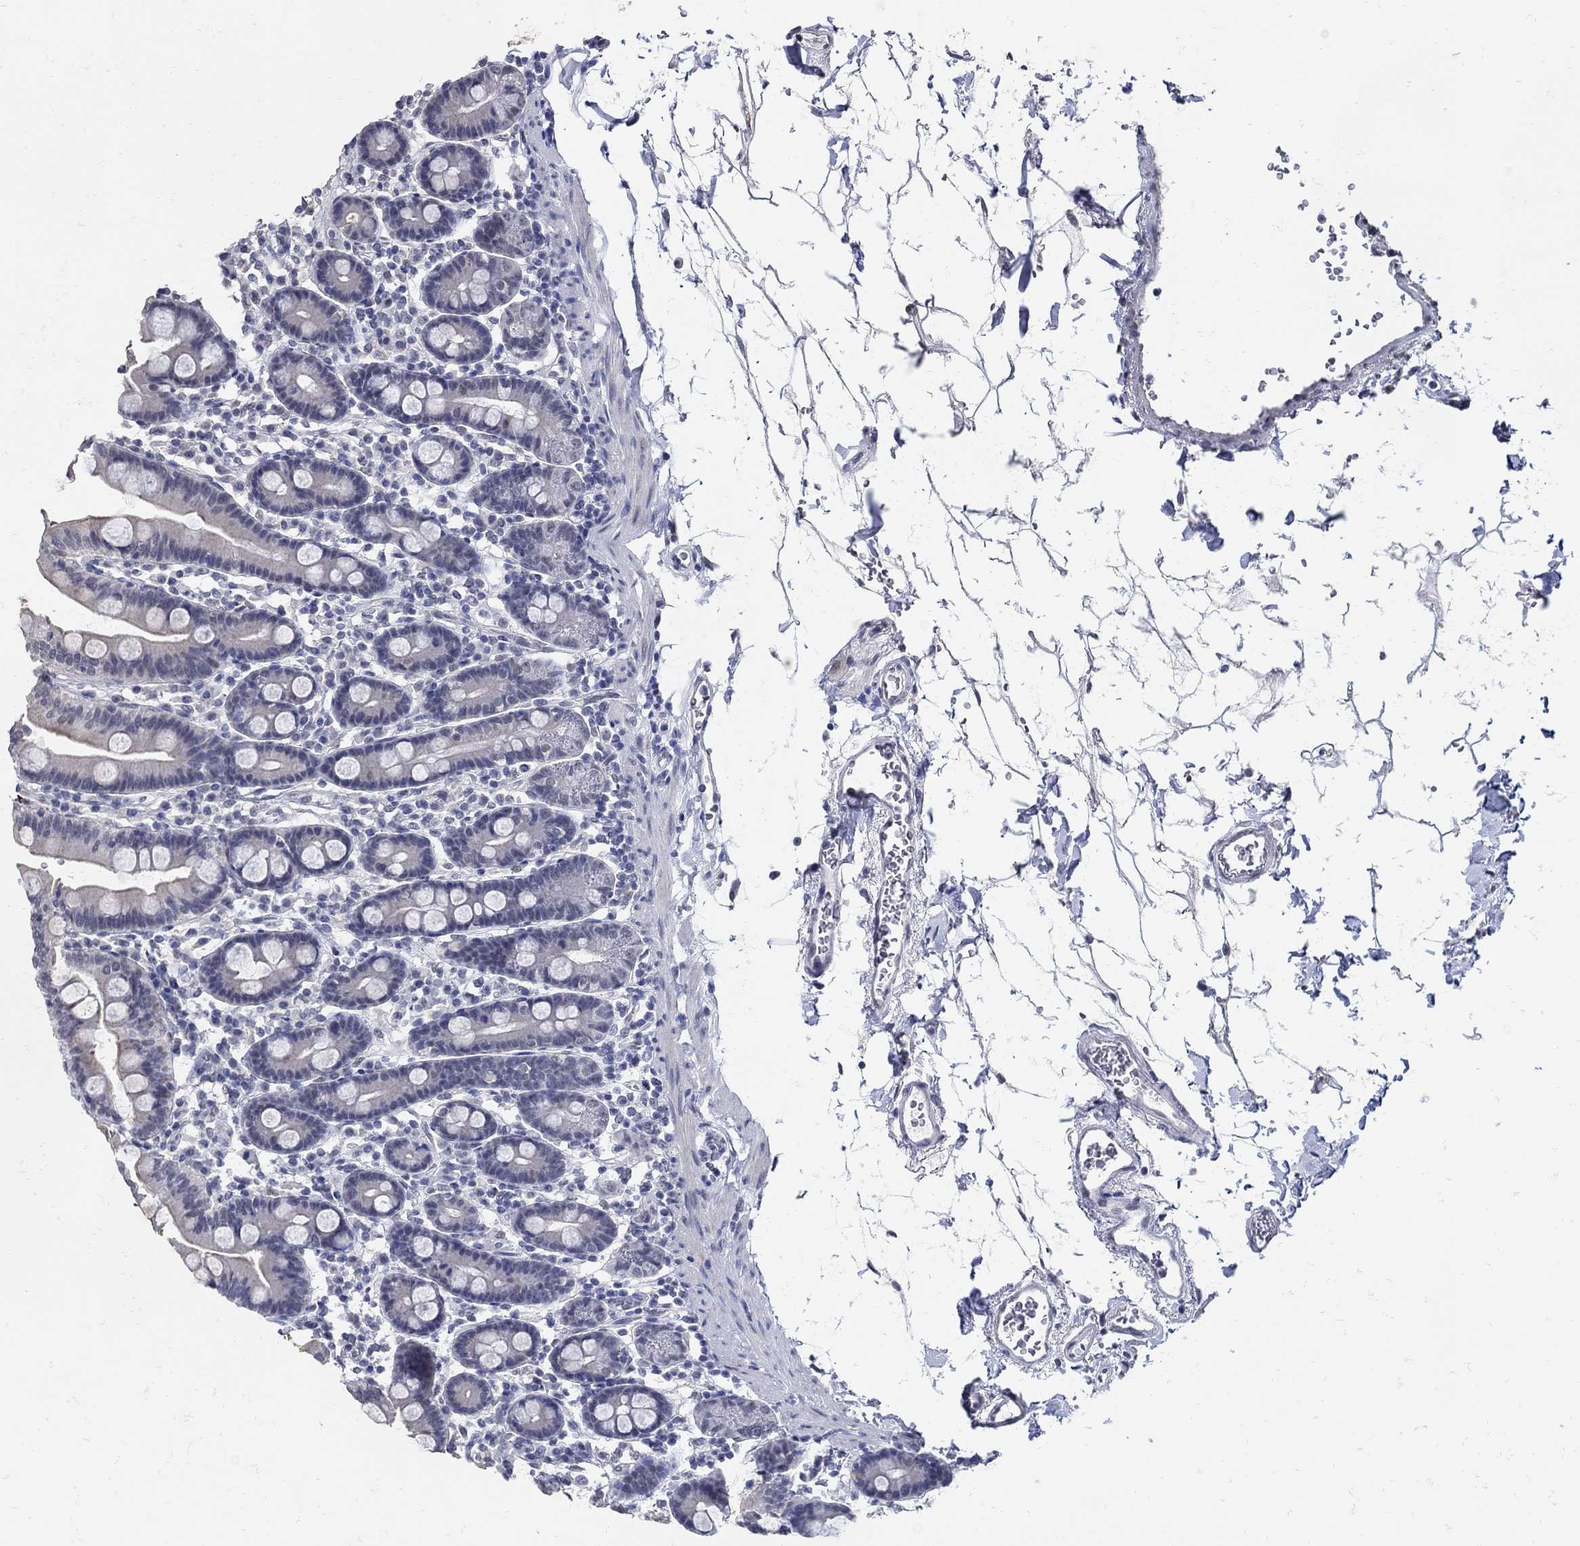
{"staining": {"intensity": "negative", "quantity": "none", "location": "none"}, "tissue": "duodenum", "cell_type": "Glandular cells", "image_type": "normal", "snomed": [{"axis": "morphology", "description": "Normal tissue, NOS"}, {"axis": "topography", "description": "Duodenum"}], "caption": "The histopathology image displays no staining of glandular cells in normal duodenum.", "gene": "KCNN3", "patient": {"sex": "male", "age": 59}}